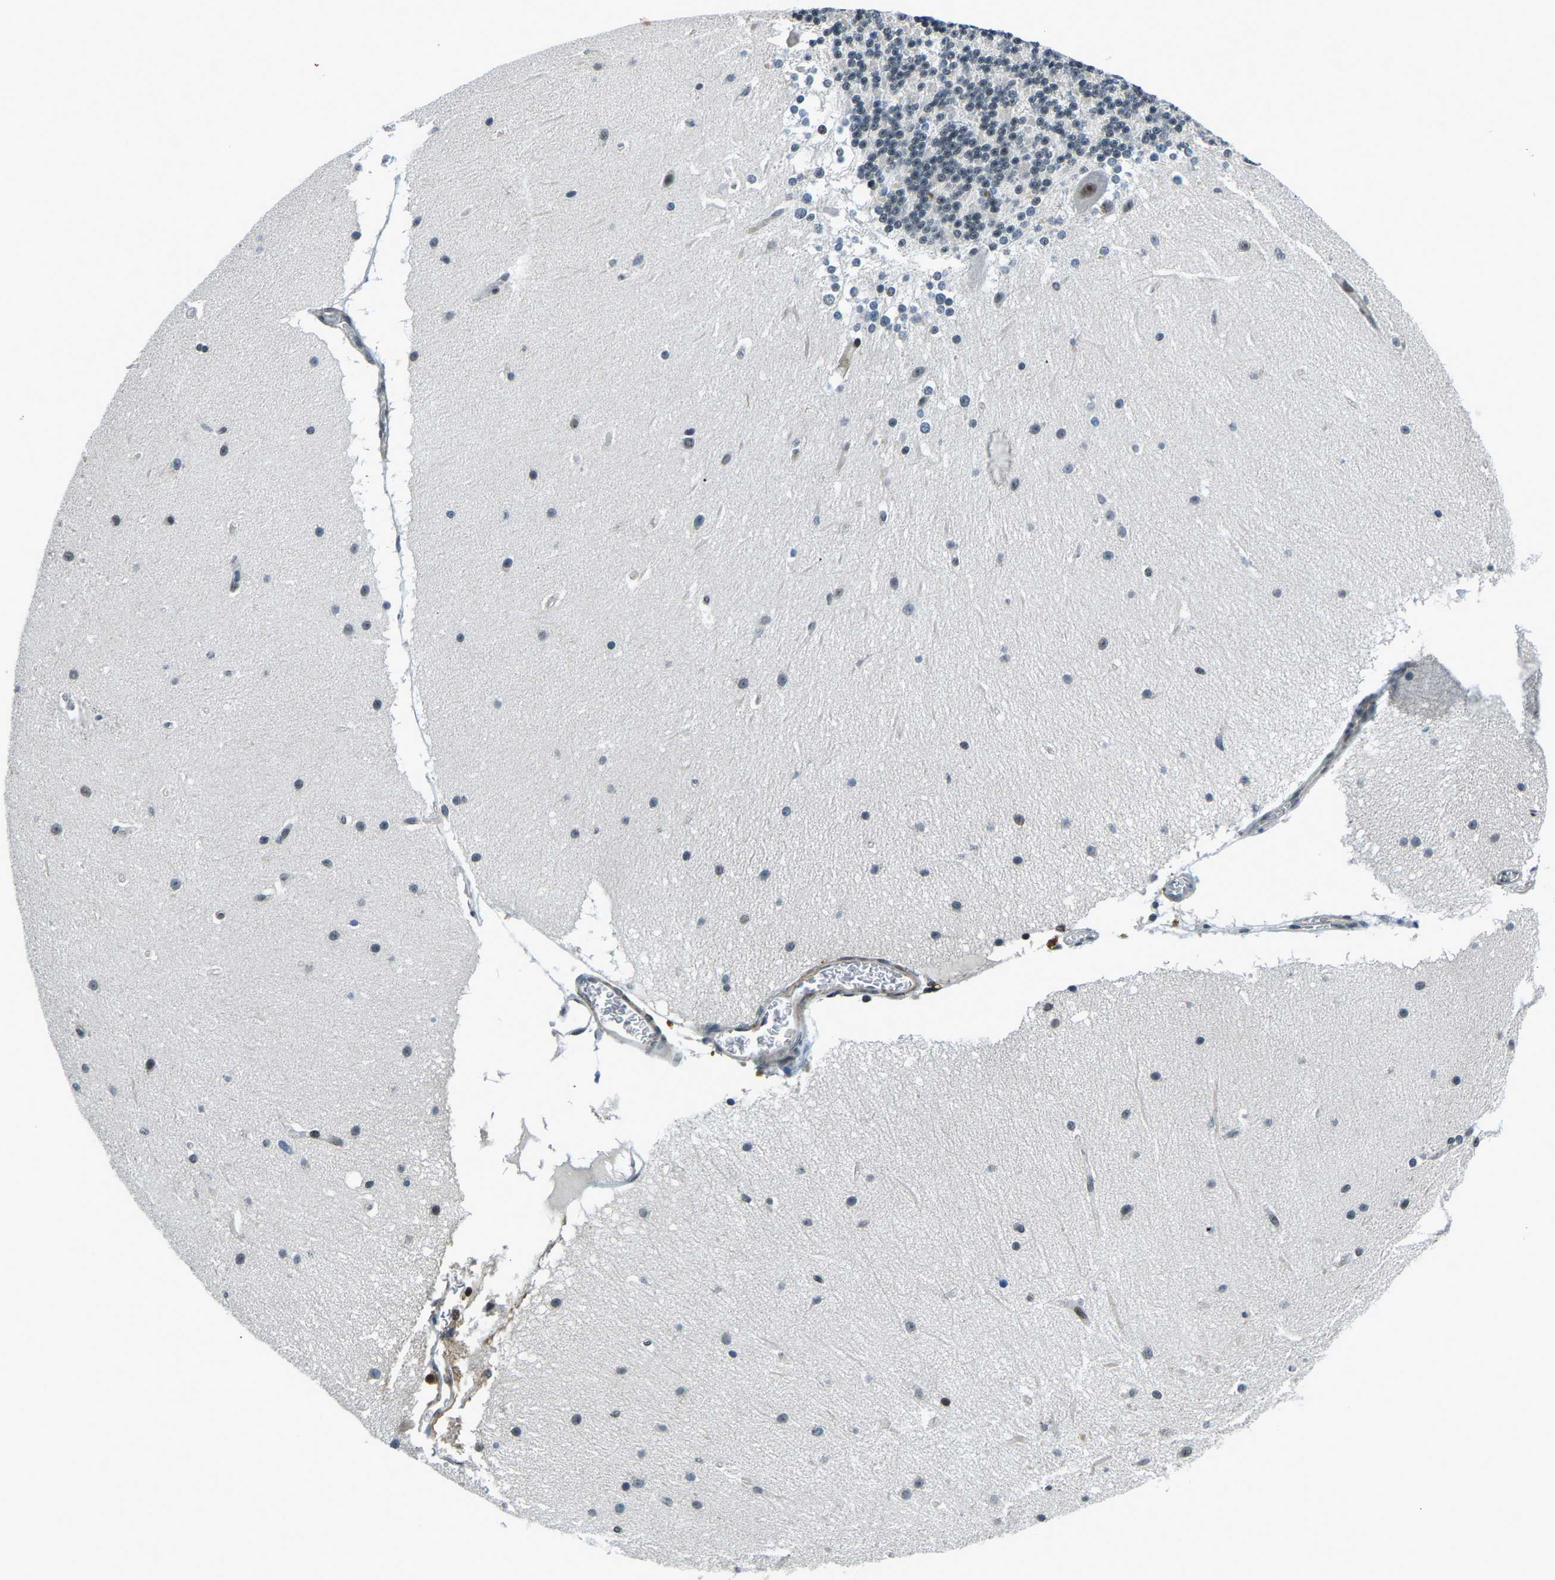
{"staining": {"intensity": "weak", "quantity": "<25%", "location": "nuclear"}, "tissue": "cerebellum", "cell_type": "Cells in granular layer", "image_type": "normal", "snomed": [{"axis": "morphology", "description": "Normal tissue, NOS"}, {"axis": "topography", "description": "Cerebellum"}], "caption": "This is an immunohistochemistry (IHC) histopathology image of benign human cerebellum. There is no expression in cells in granular layer.", "gene": "PRCC", "patient": {"sex": "female", "age": 19}}